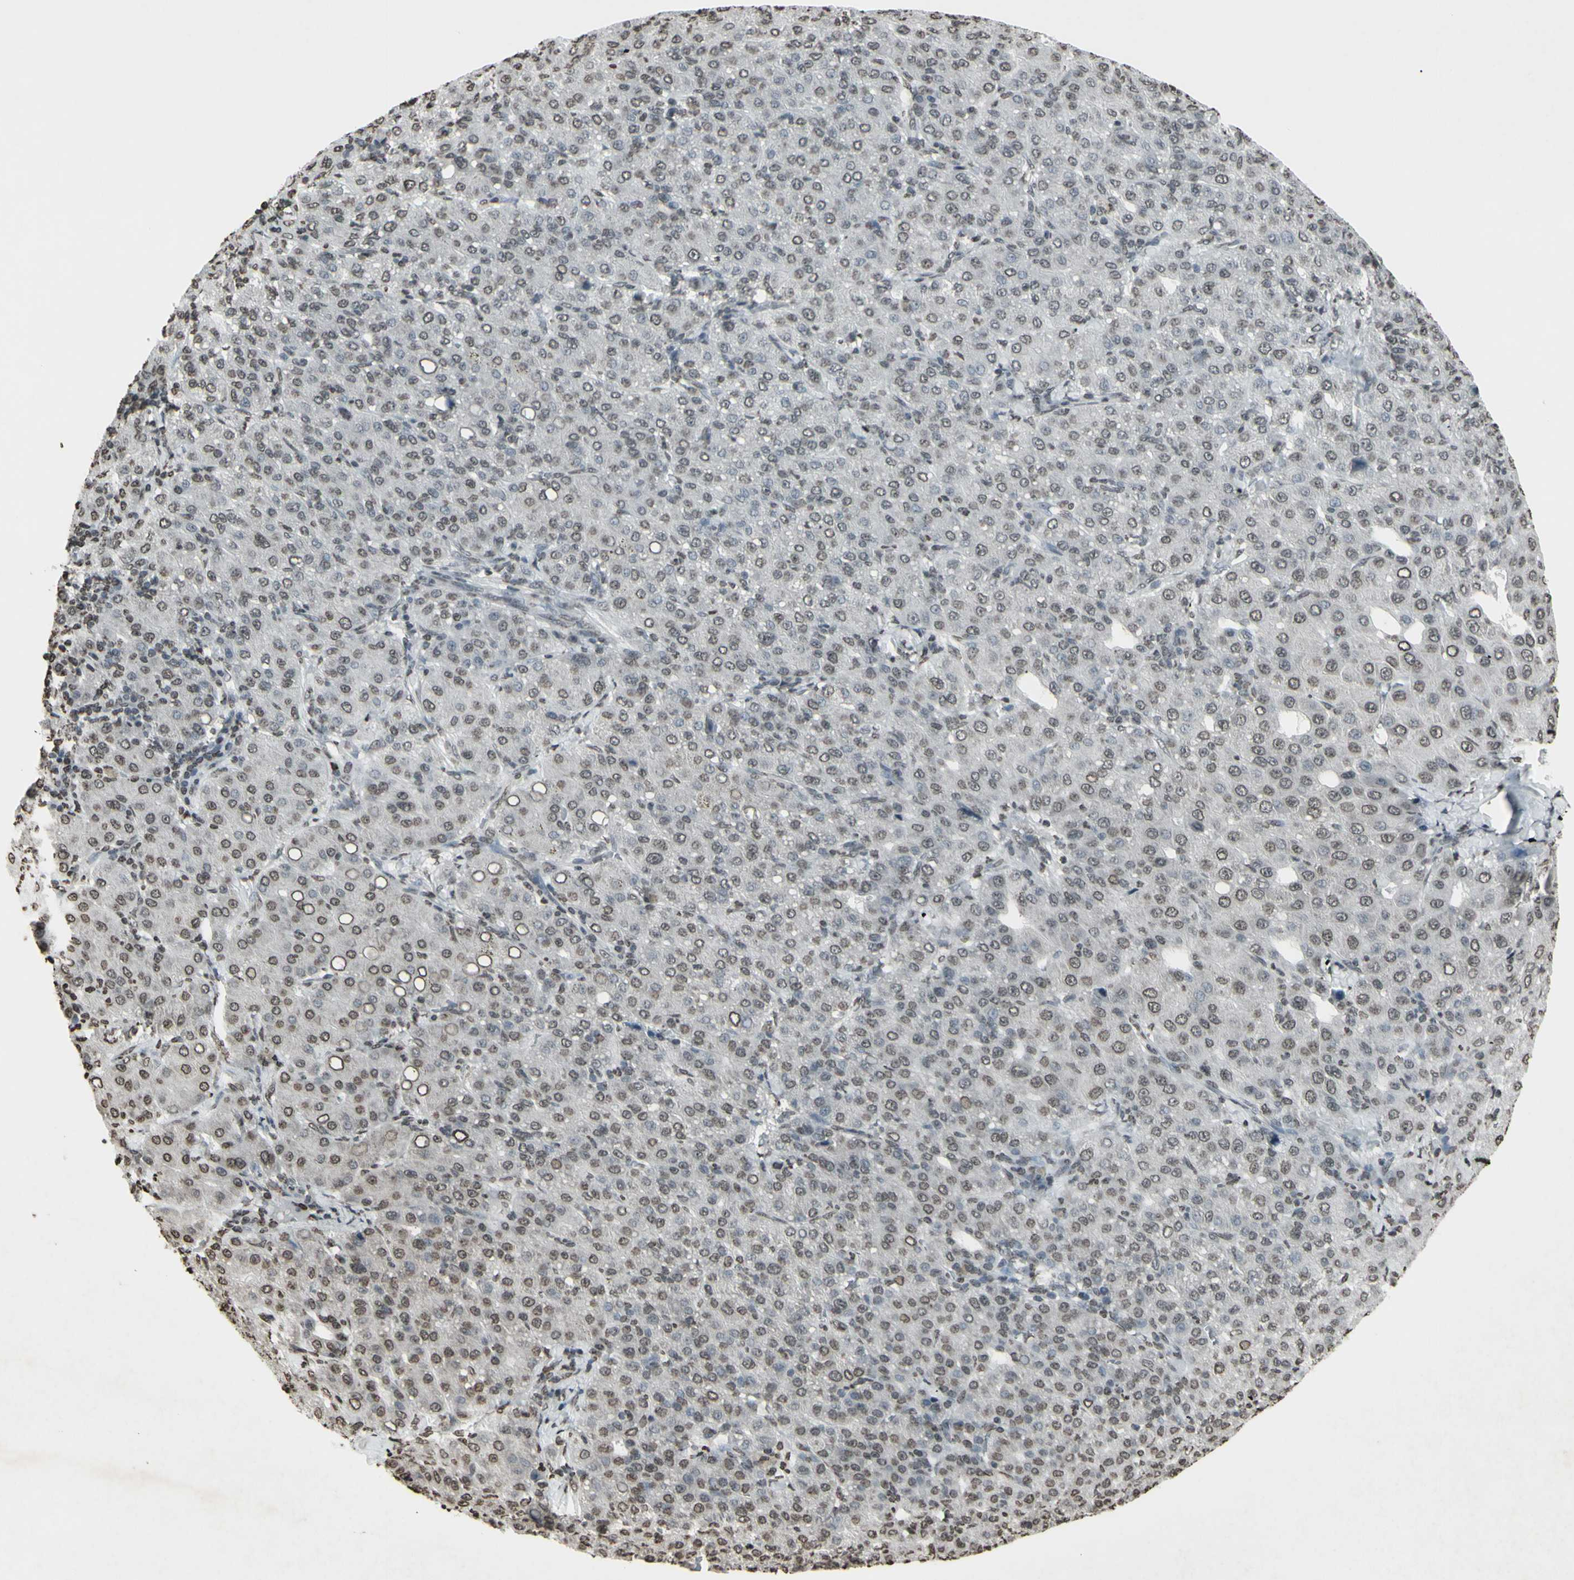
{"staining": {"intensity": "weak", "quantity": "25%-75%", "location": "cytoplasmic/membranous,nuclear"}, "tissue": "liver cancer", "cell_type": "Tumor cells", "image_type": "cancer", "snomed": [{"axis": "morphology", "description": "Carcinoma, Hepatocellular, NOS"}, {"axis": "topography", "description": "Liver"}], "caption": "This is an image of immunohistochemistry staining of hepatocellular carcinoma (liver), which shows weak expression in the cytoplasmic/membranous and nuclear of tumor cells.", "gene": "CD79B", "patient": {"sex": "male", "age": 65}}